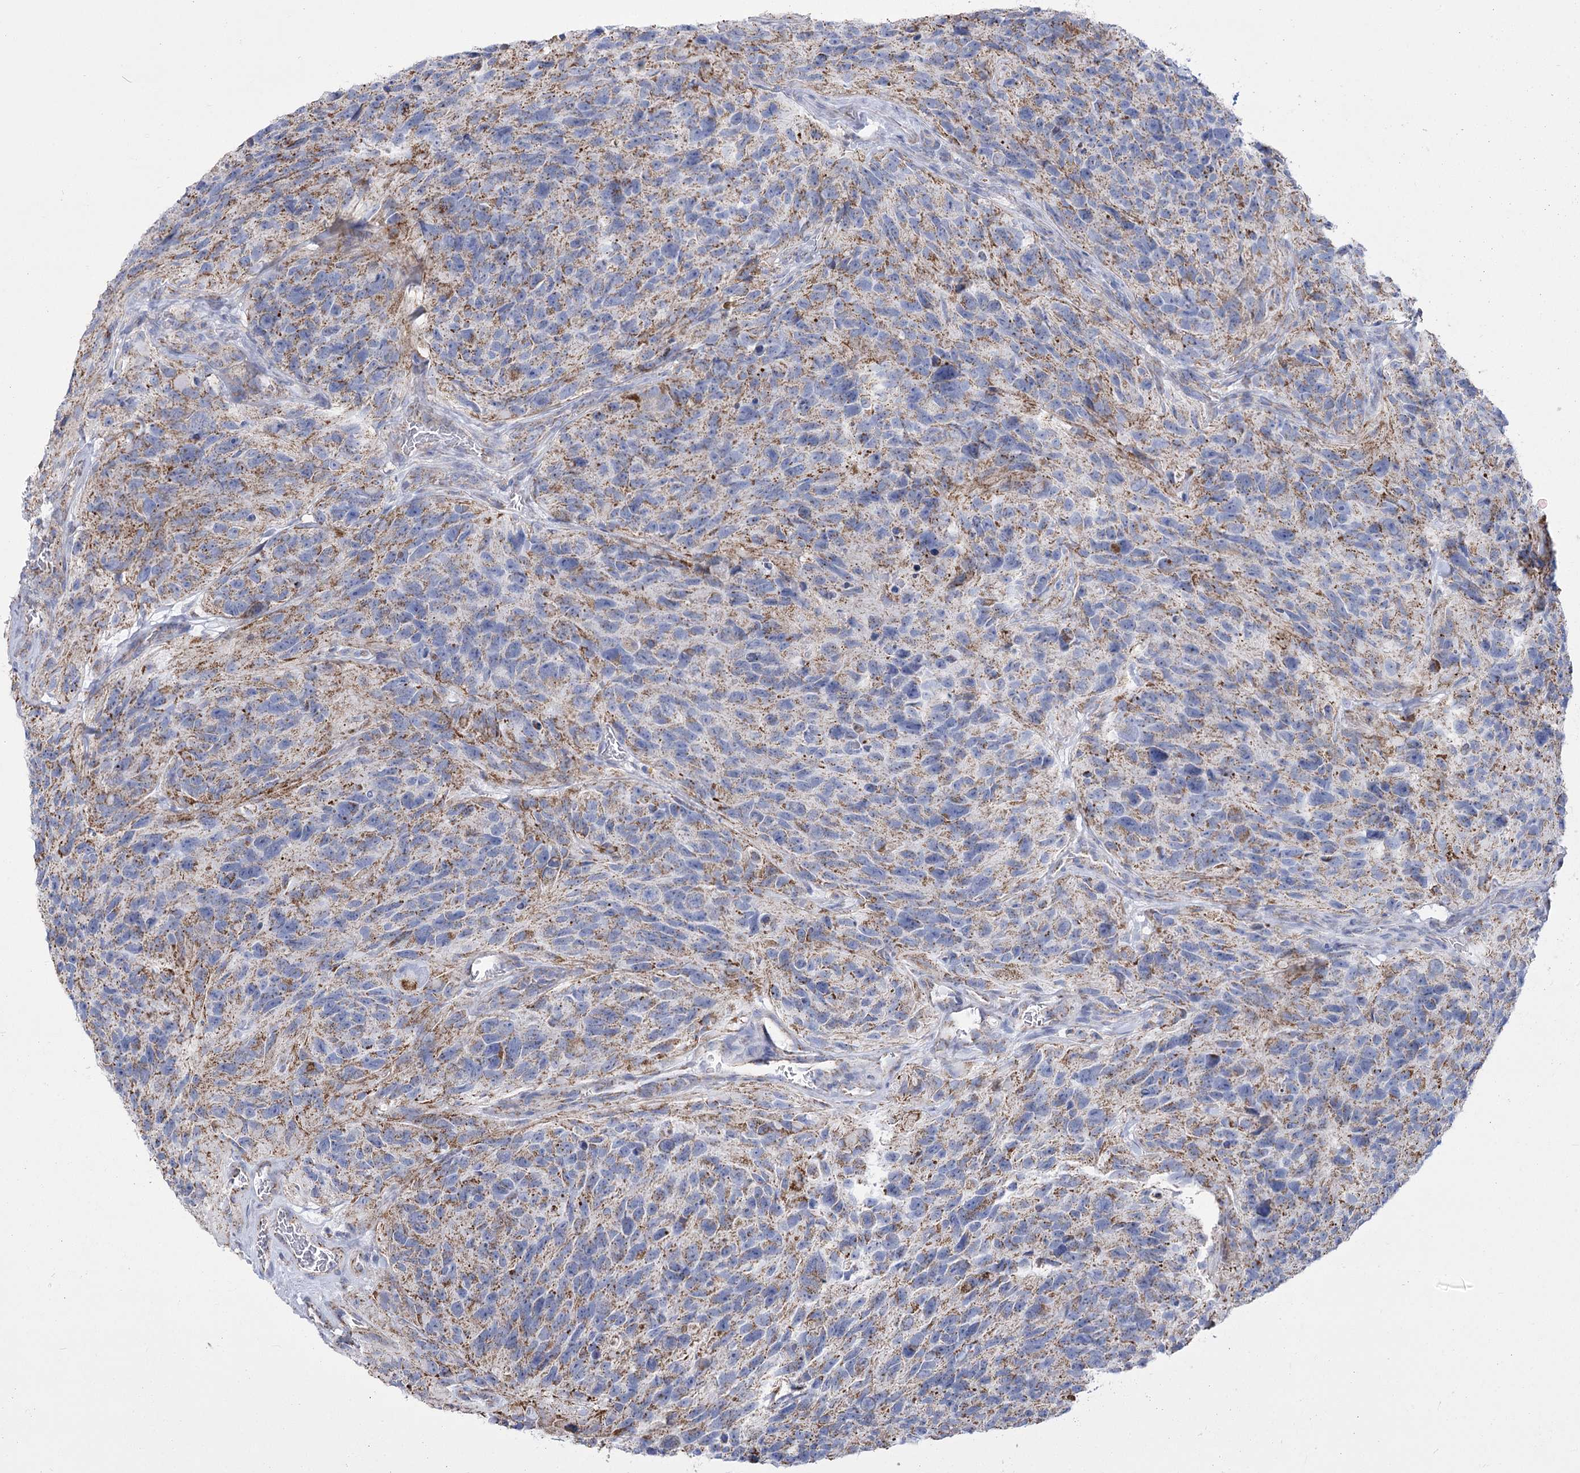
{"staining": {"intensity": "moderate", "quantity": "25%-75%", "location": "cytoplasmic/membranous"}, "tissue": "glioma", "cell_type": "Tumor cells", "image_type": "cancer", "snomed": [{"axis": "morphology", "description": "Glioma, malignant, High grade"}, {"axis": "topography", "description": "Brain"}], "caption": "A high-resolution histopathology image shows immunohistochemistry staining of malignant glioma (high-grade), which reveals moderate cytoplasmic/membranous positivity in approximately 25%-75% of tumor cells.", "gene": "PDHB", "patient": {"sex": "male", "age": 69}}